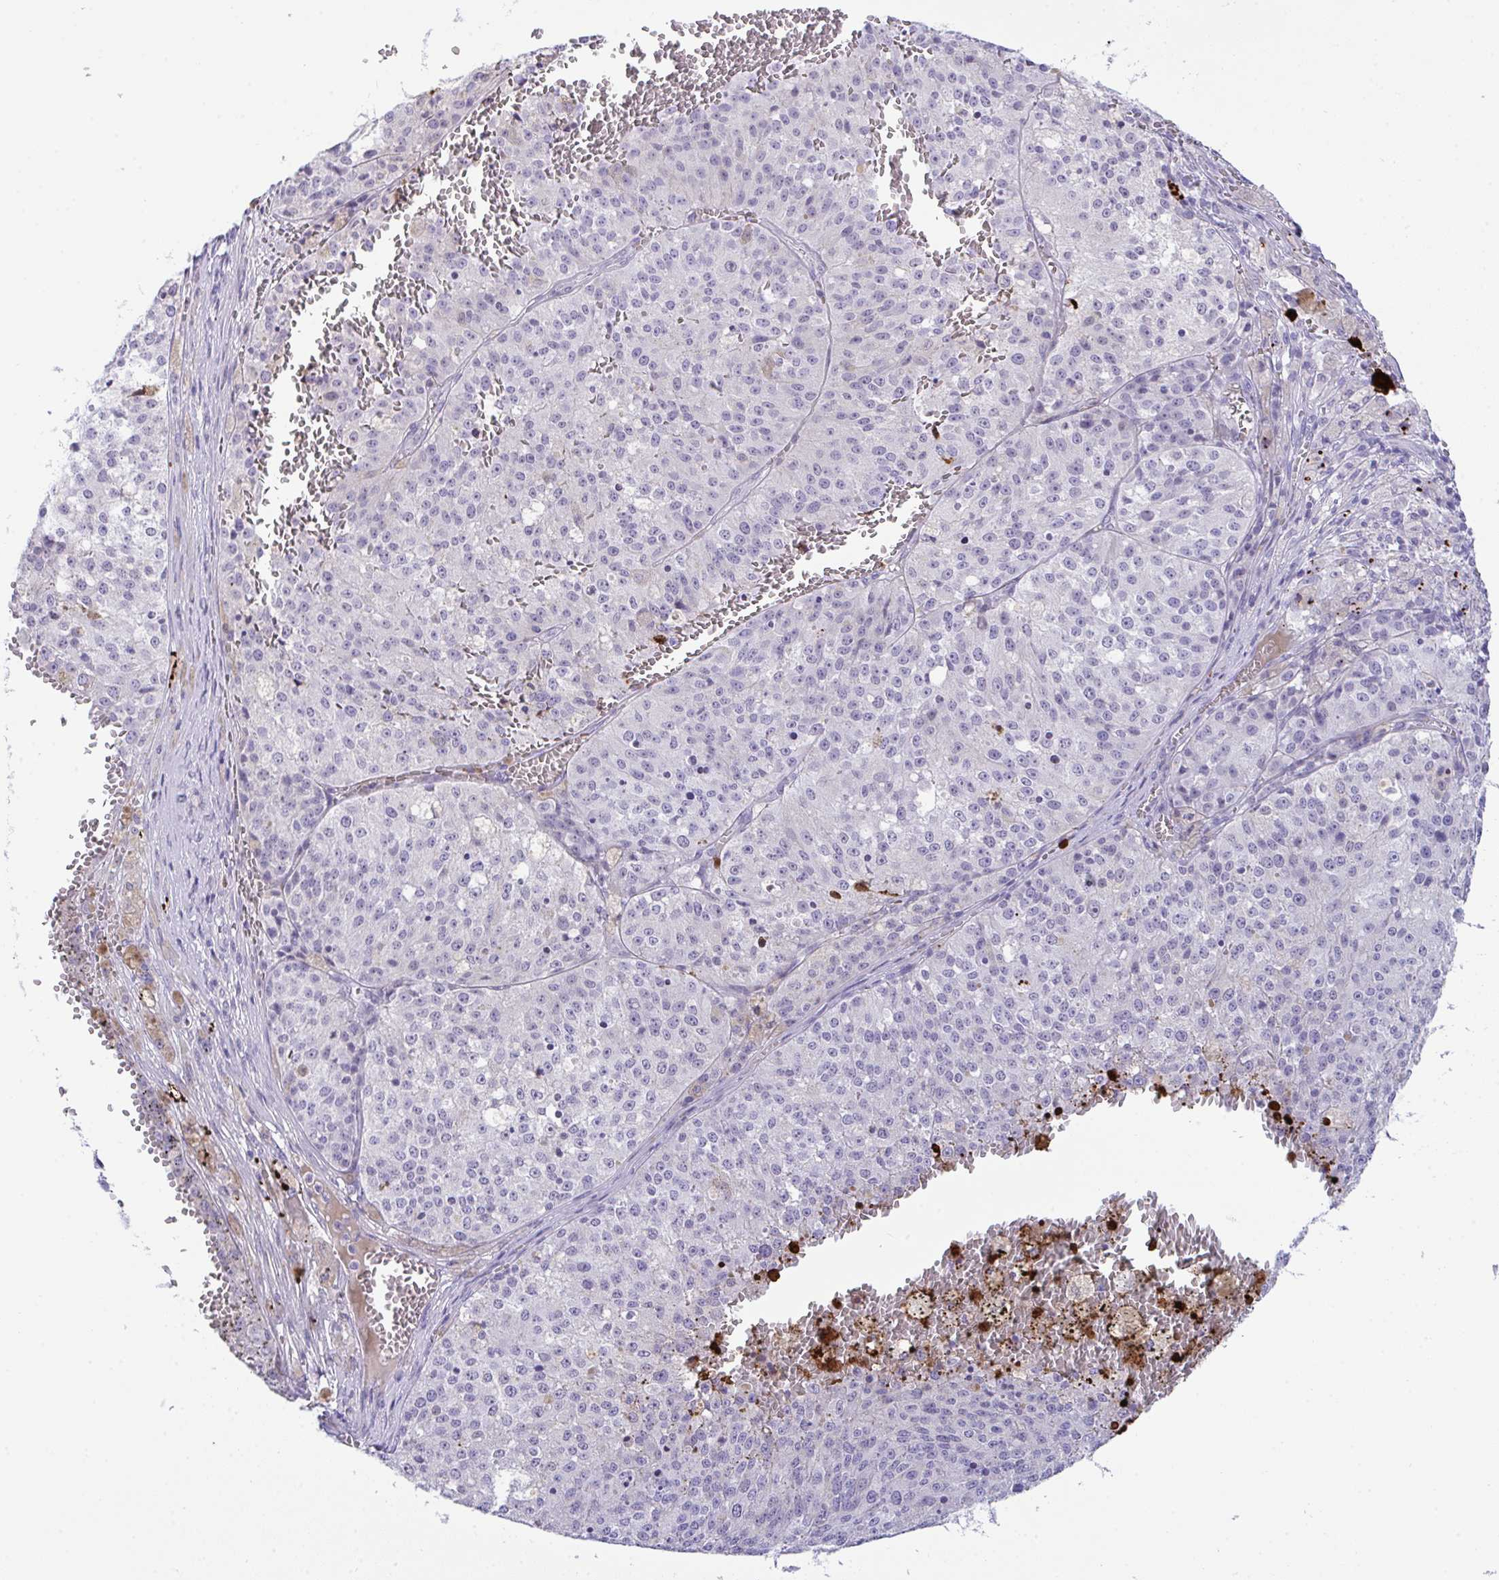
{"staining": {"intensity": "negative", "quantity": "none", "location": "none"}, "tissue": "melanoma", "cell_type": "Tumor cells", "image_type": "cancer", "snomed": [{"axis": "morphology", "description": "Malignant melanoma, Metastatic site"}, {"axis": "topography", "description": "Lymph node"}], "caption": "There is no significant staining in tumor cells of malignant melanoma (metastatic site). Brightfield microscopy of IHC stained with DAB (3,3'-diaminobenzidine) (brown) and hematoxylin (blue), captured at high magnification.", "gene": "KMT2E", "patient": {"sex": "female", "age": 64}}